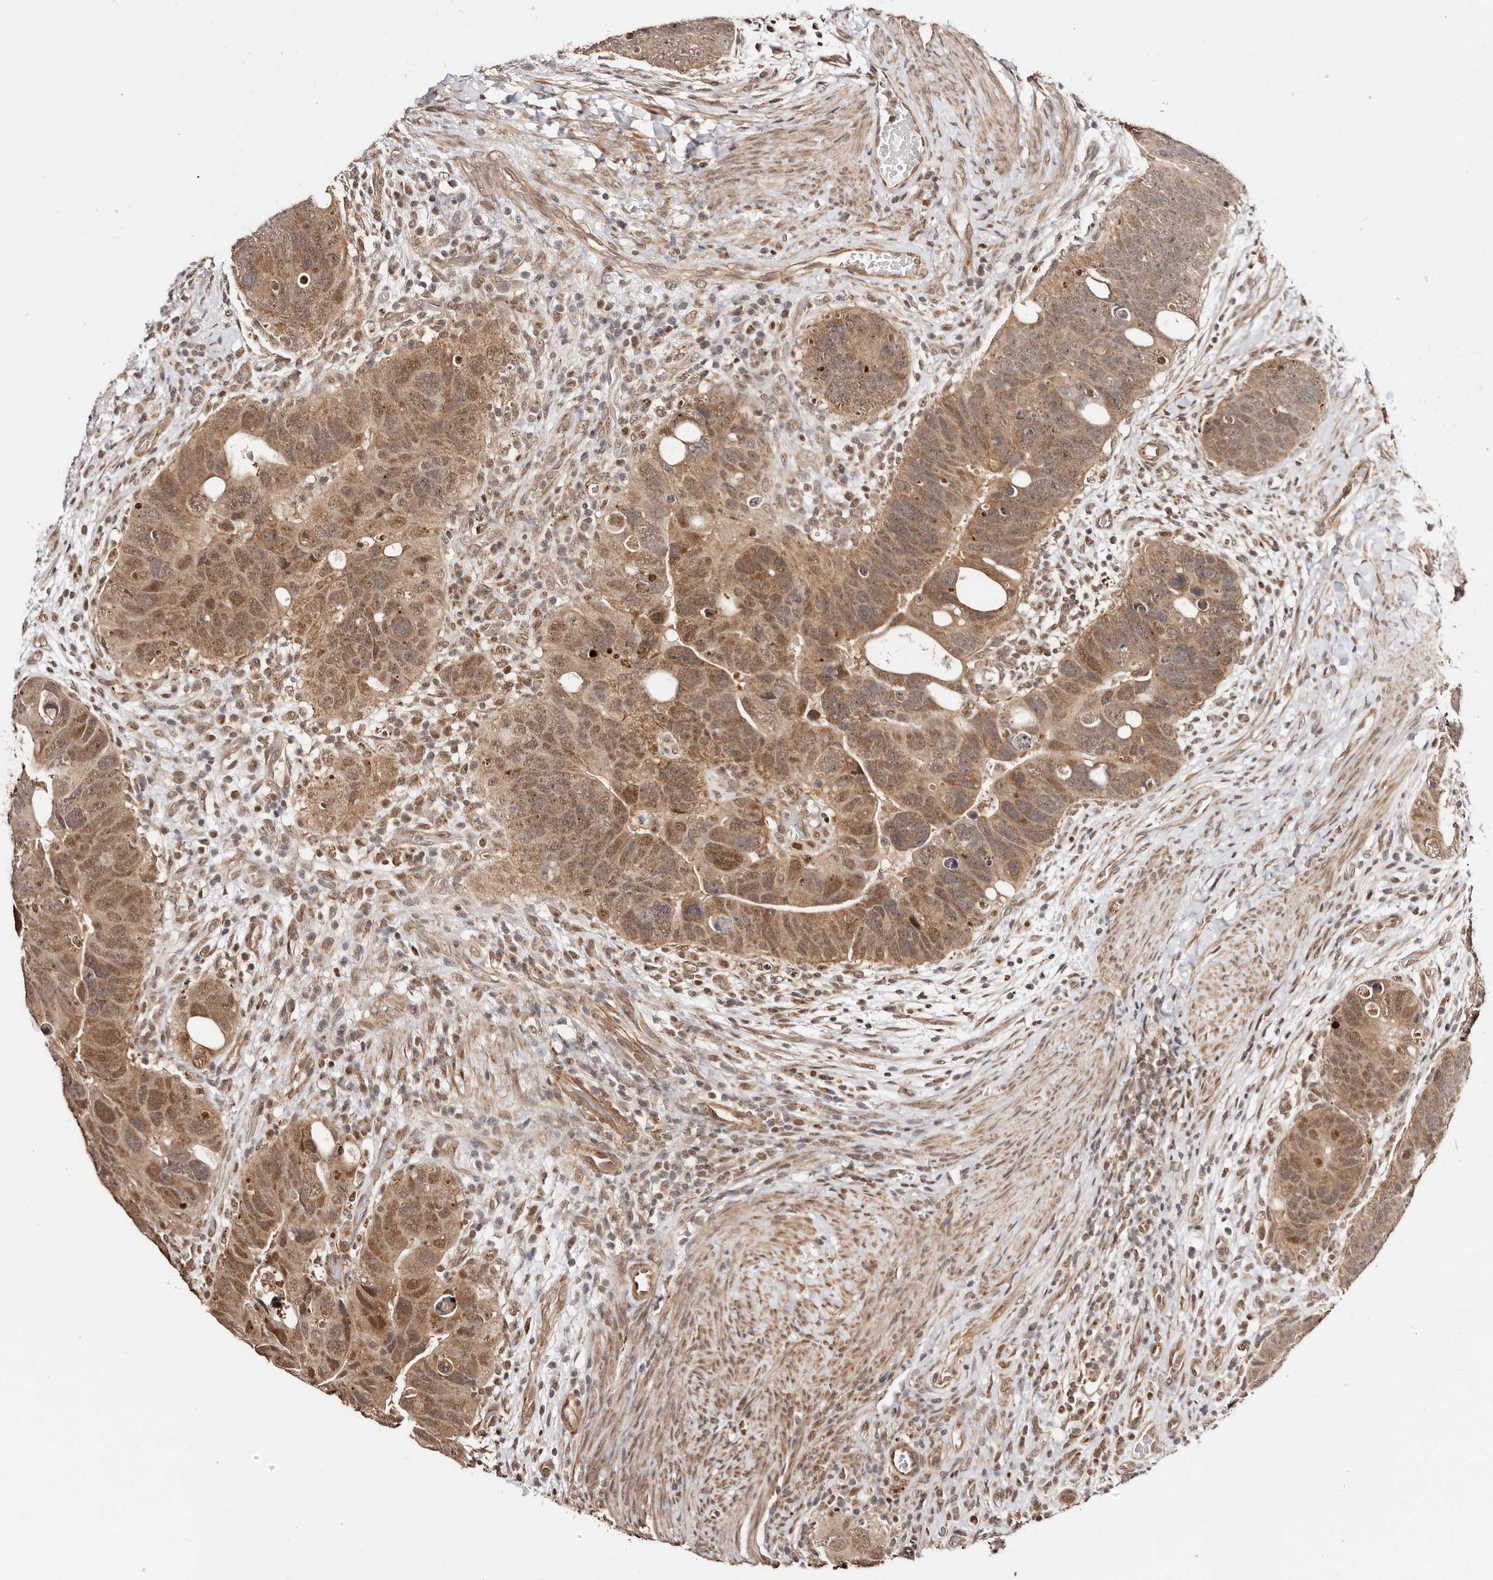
{"staining": {"intensity": "moderate", "quantity": ">75%", "location": "cytoplasmic/membranous,nuclear"}, "tissue": "colorectal cancer", "cell_type": "Tumor cells", "image_type": "cancer", "snomed": [{"axis": "morphology", "description": "Adenocarcinoma, NOS"}, {"axis": "topography", "description": "Rectum"}], "caption": "Immunohistochemistry (DAB) staining of colorectal cancer shows moderate cytoplasmic/membranous and nuclear protein staining in about >75% of tumor cells. Nuclei are stained in blue.", "gene": "CTNNBL1", "patient": {"sex": "male", "age": 59}}